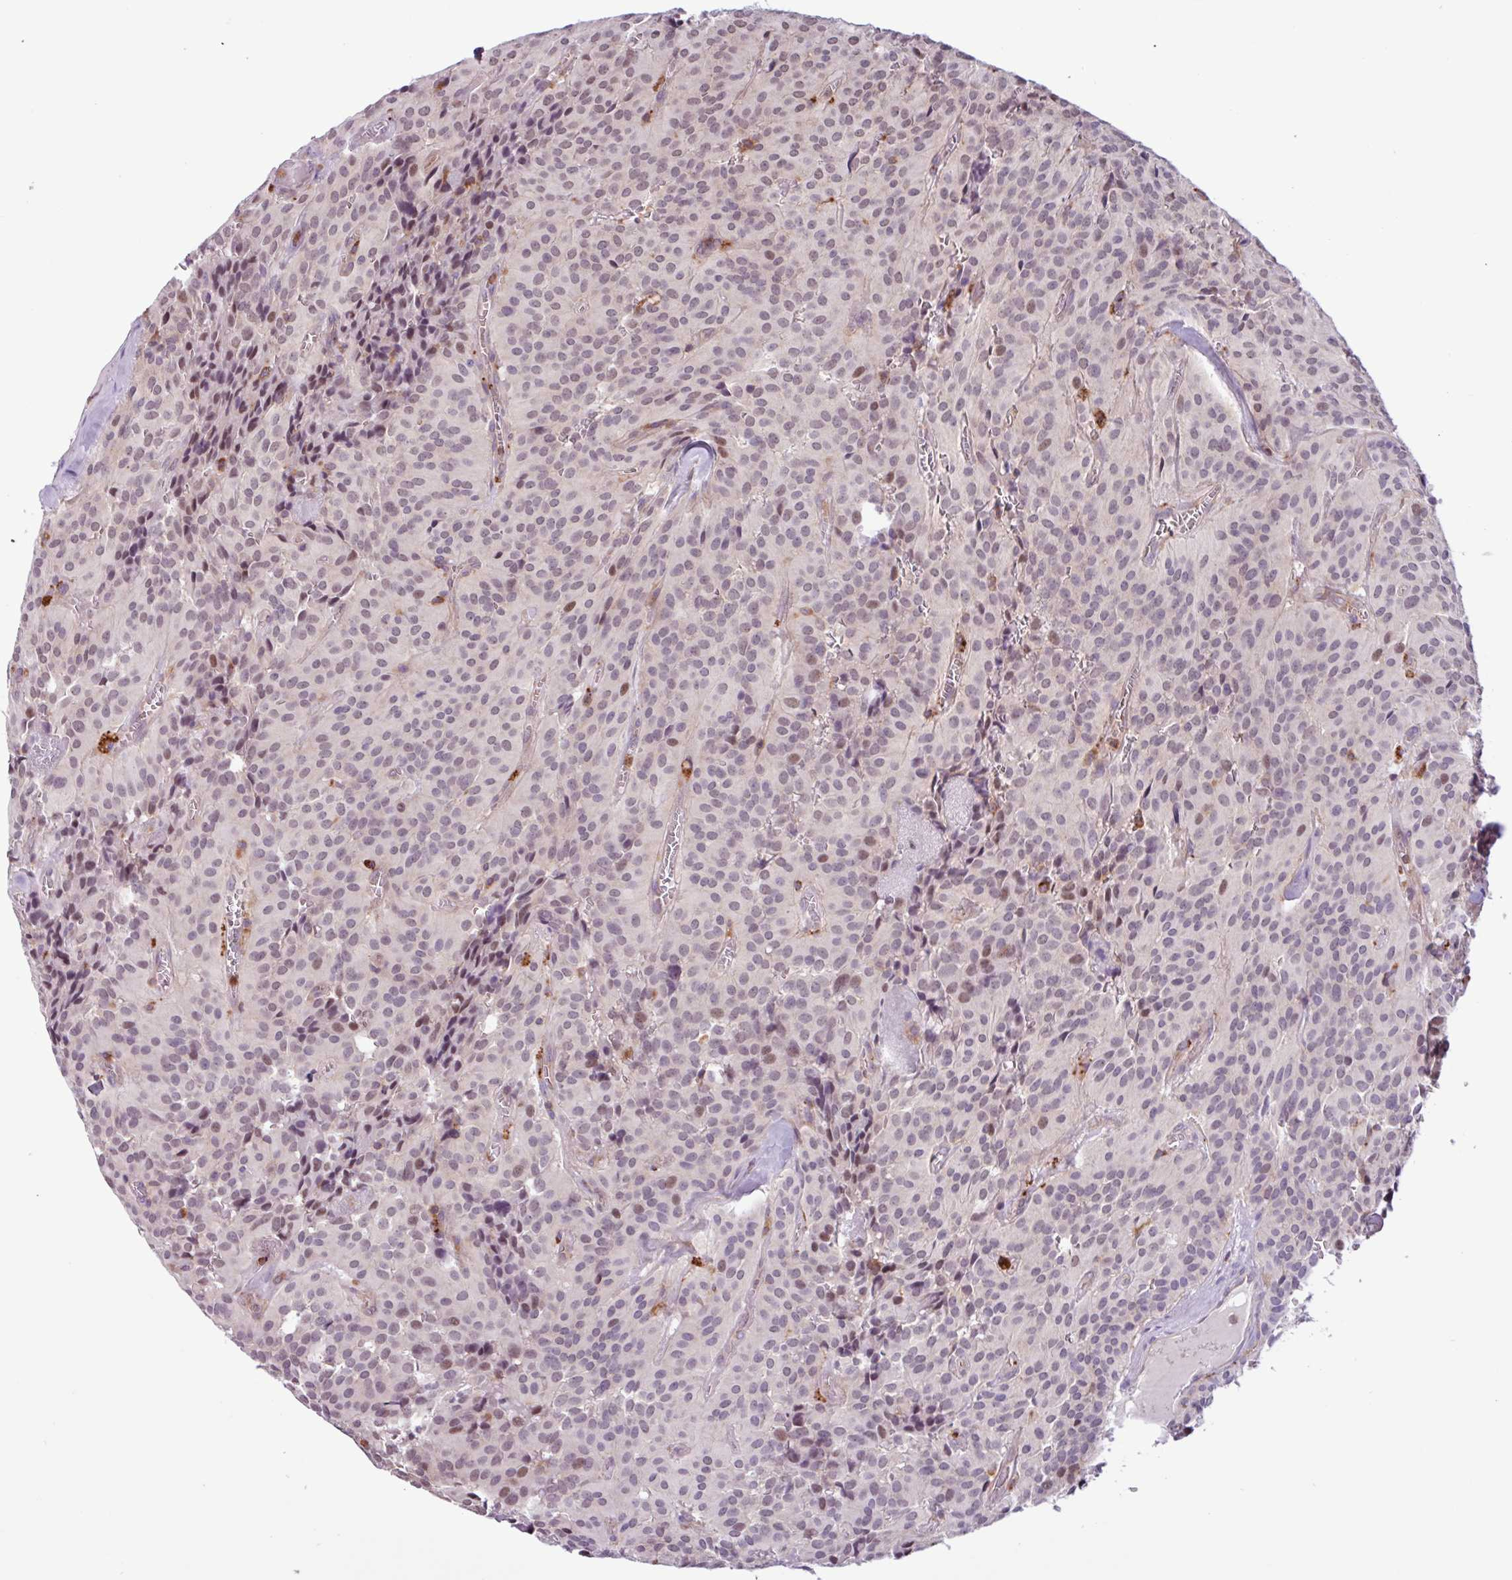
{"staining": {"intensity": "moderate", "quantity": "<25%", "location": "nuclear"}, "tissue": "glioma", "cell_type": "Tumor cells", "image_type": "cancer", "snomed": [{"axis": "morphology", "description": "Glioma, malignant, Low grade"}, {"axis": "topography", "description": "Brain"}], "caption": "Immunohistochemistry micrograph of neoplastic tissue: malignant low-grade glioma stained using IHC exhibits low levels of moderate protein expression localized specifically in the nuclear of tumor cells, appearing as a nuclear brown color.", "gene": "ACTR3", "patient": {"sex": "male", "age": 42}}